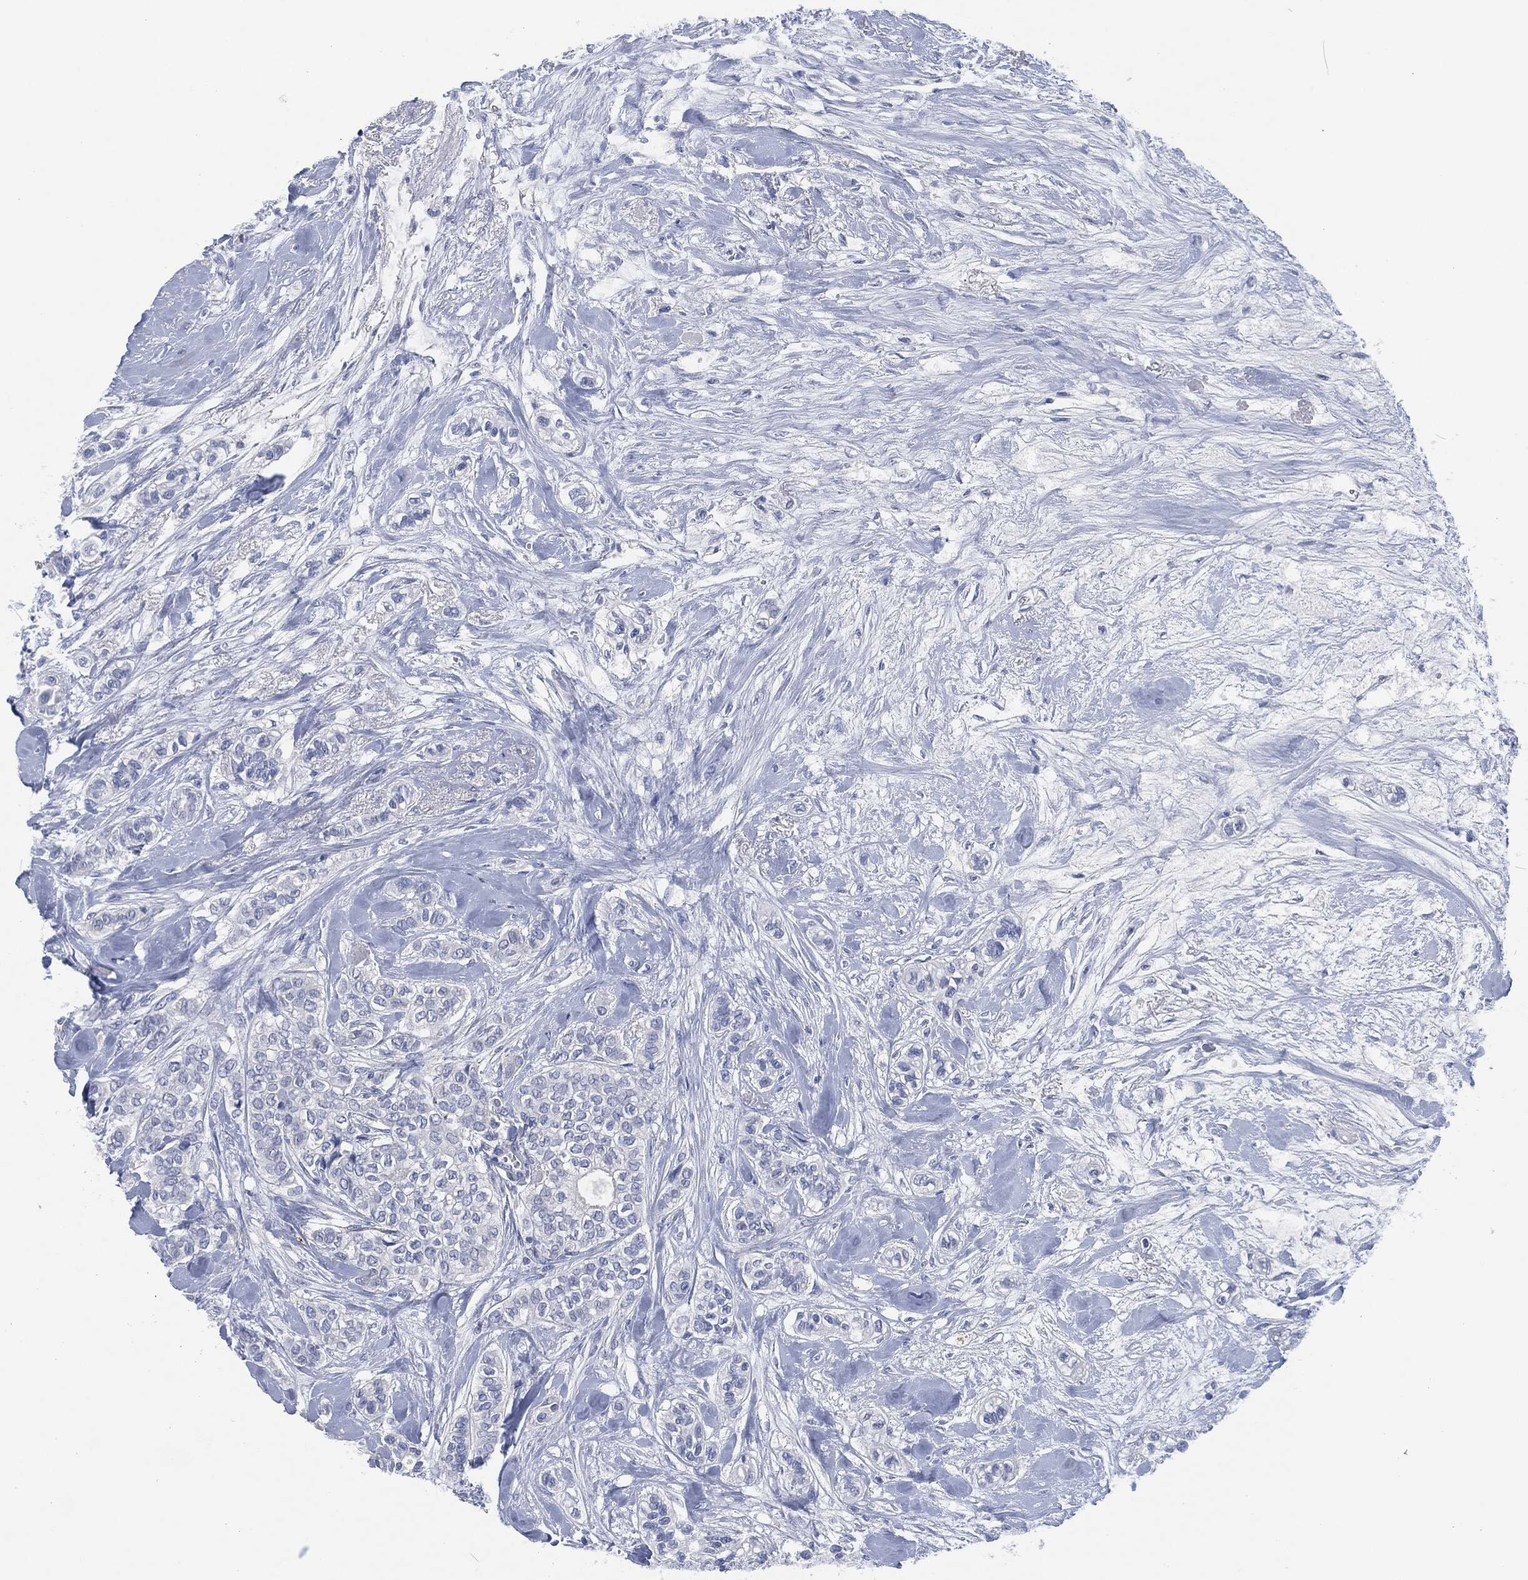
{"staining": {"intensity": "negative", "quantity": "none", "location": "none"}, "tissue": "breast cancer", "cell_type": "Tumor cells", "image_type": "cancer", "snomed": [{"axis": "morphology", "description": "Duct carcinoma"}, {"axis": "topography", "description": "Breast"}], "caption": "Tumor cells are negative for protein expression in human infiltrating ductal carcinoma (breast).", "gene": "MPO", "patient": {"sex": "female", "age": 71}}